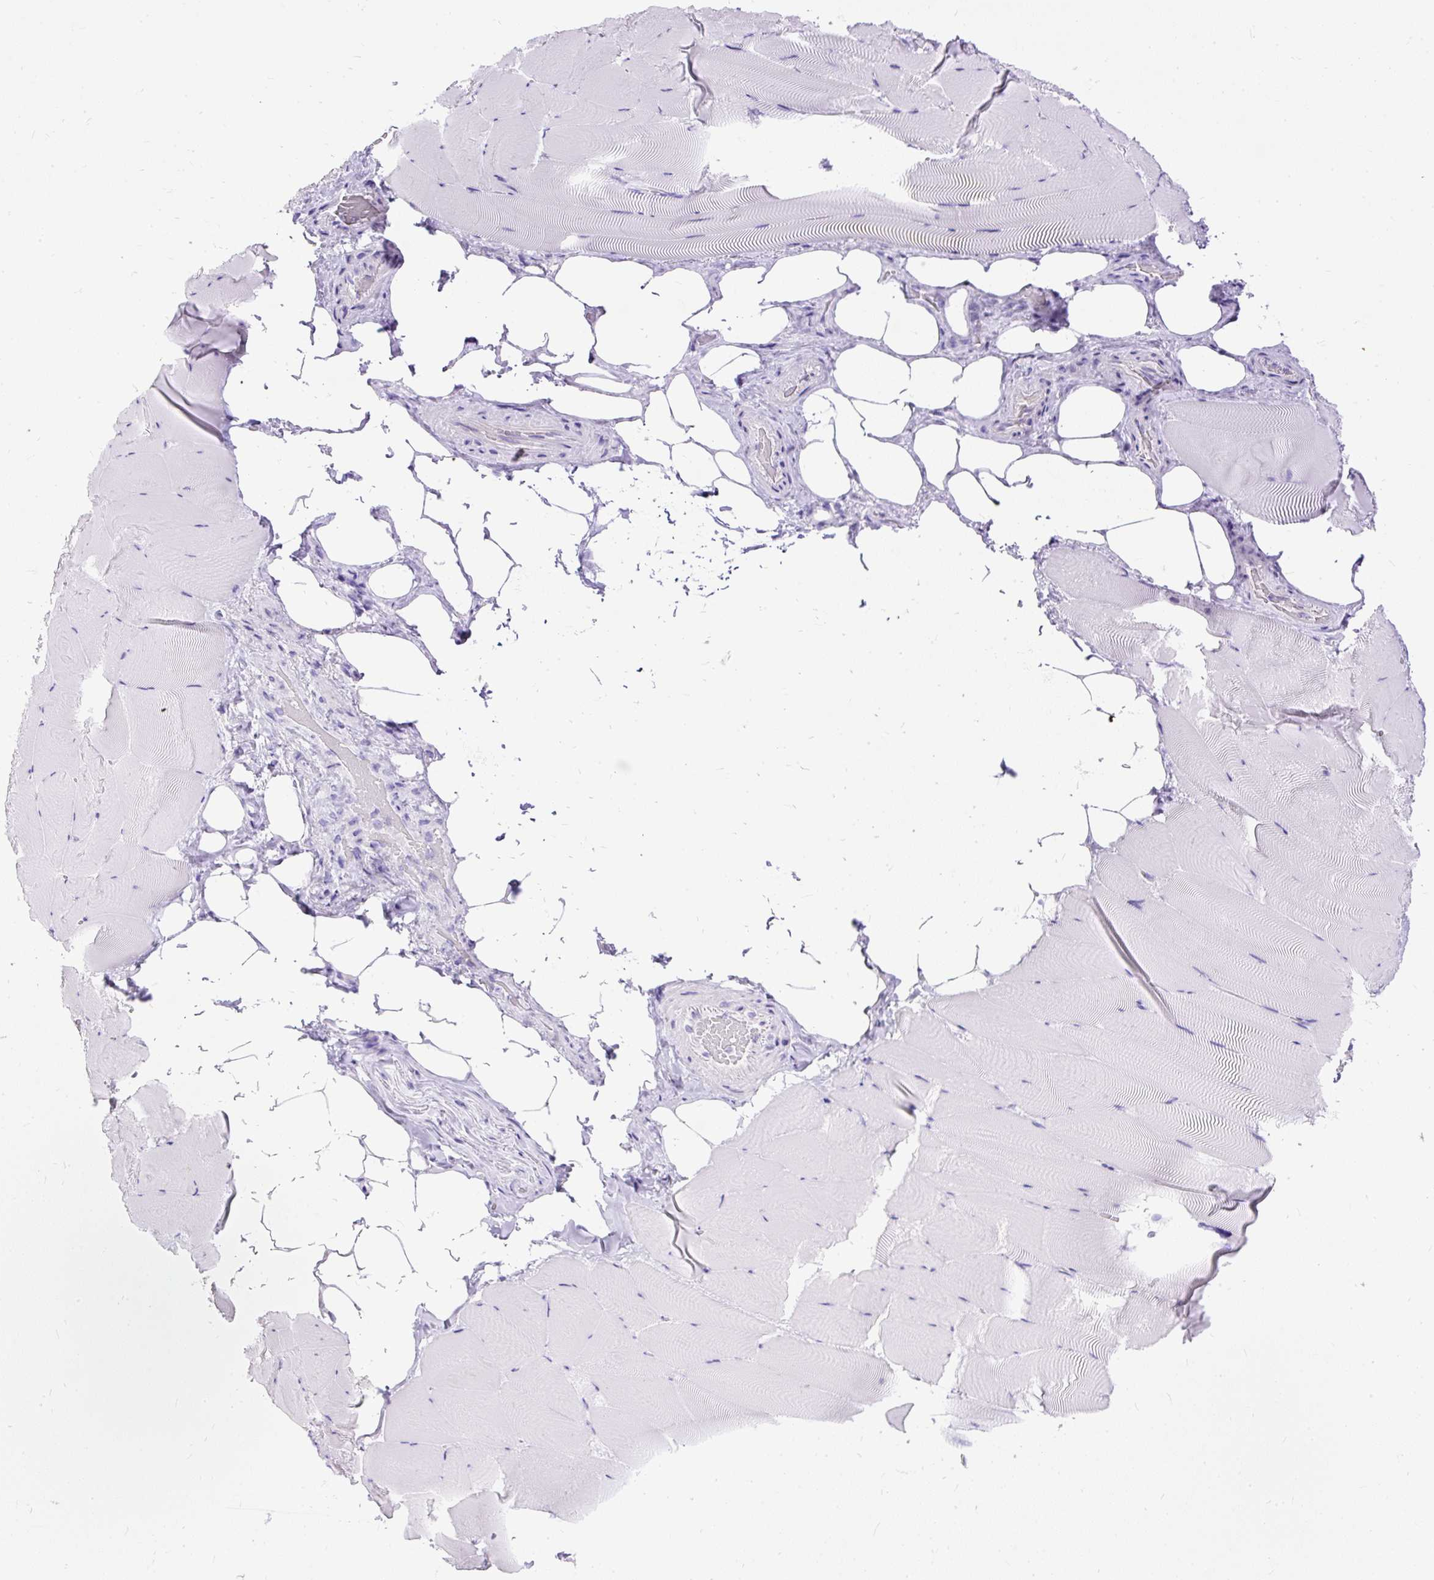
{"staining": {"intensity": "negative", "quantity": "none", "location": "none"}, "tissue": "skeletal muscle", "cell_type": "Myocytes", "image_type": "normal", "snomed": [{"axis": "morphology", "description": "Normal tissue, NOS"}, {"axis": "topography", "description": "Skeletal muscle"}], "caption": "A high-resolution photomicrograph shows immunohistochemistry (IHC) staining of unremarkable skeletal muscle, which exhibits no significant staining in myocytes.", "gene": "HEY1", "patient": {"sex": "female", "age": 64}}